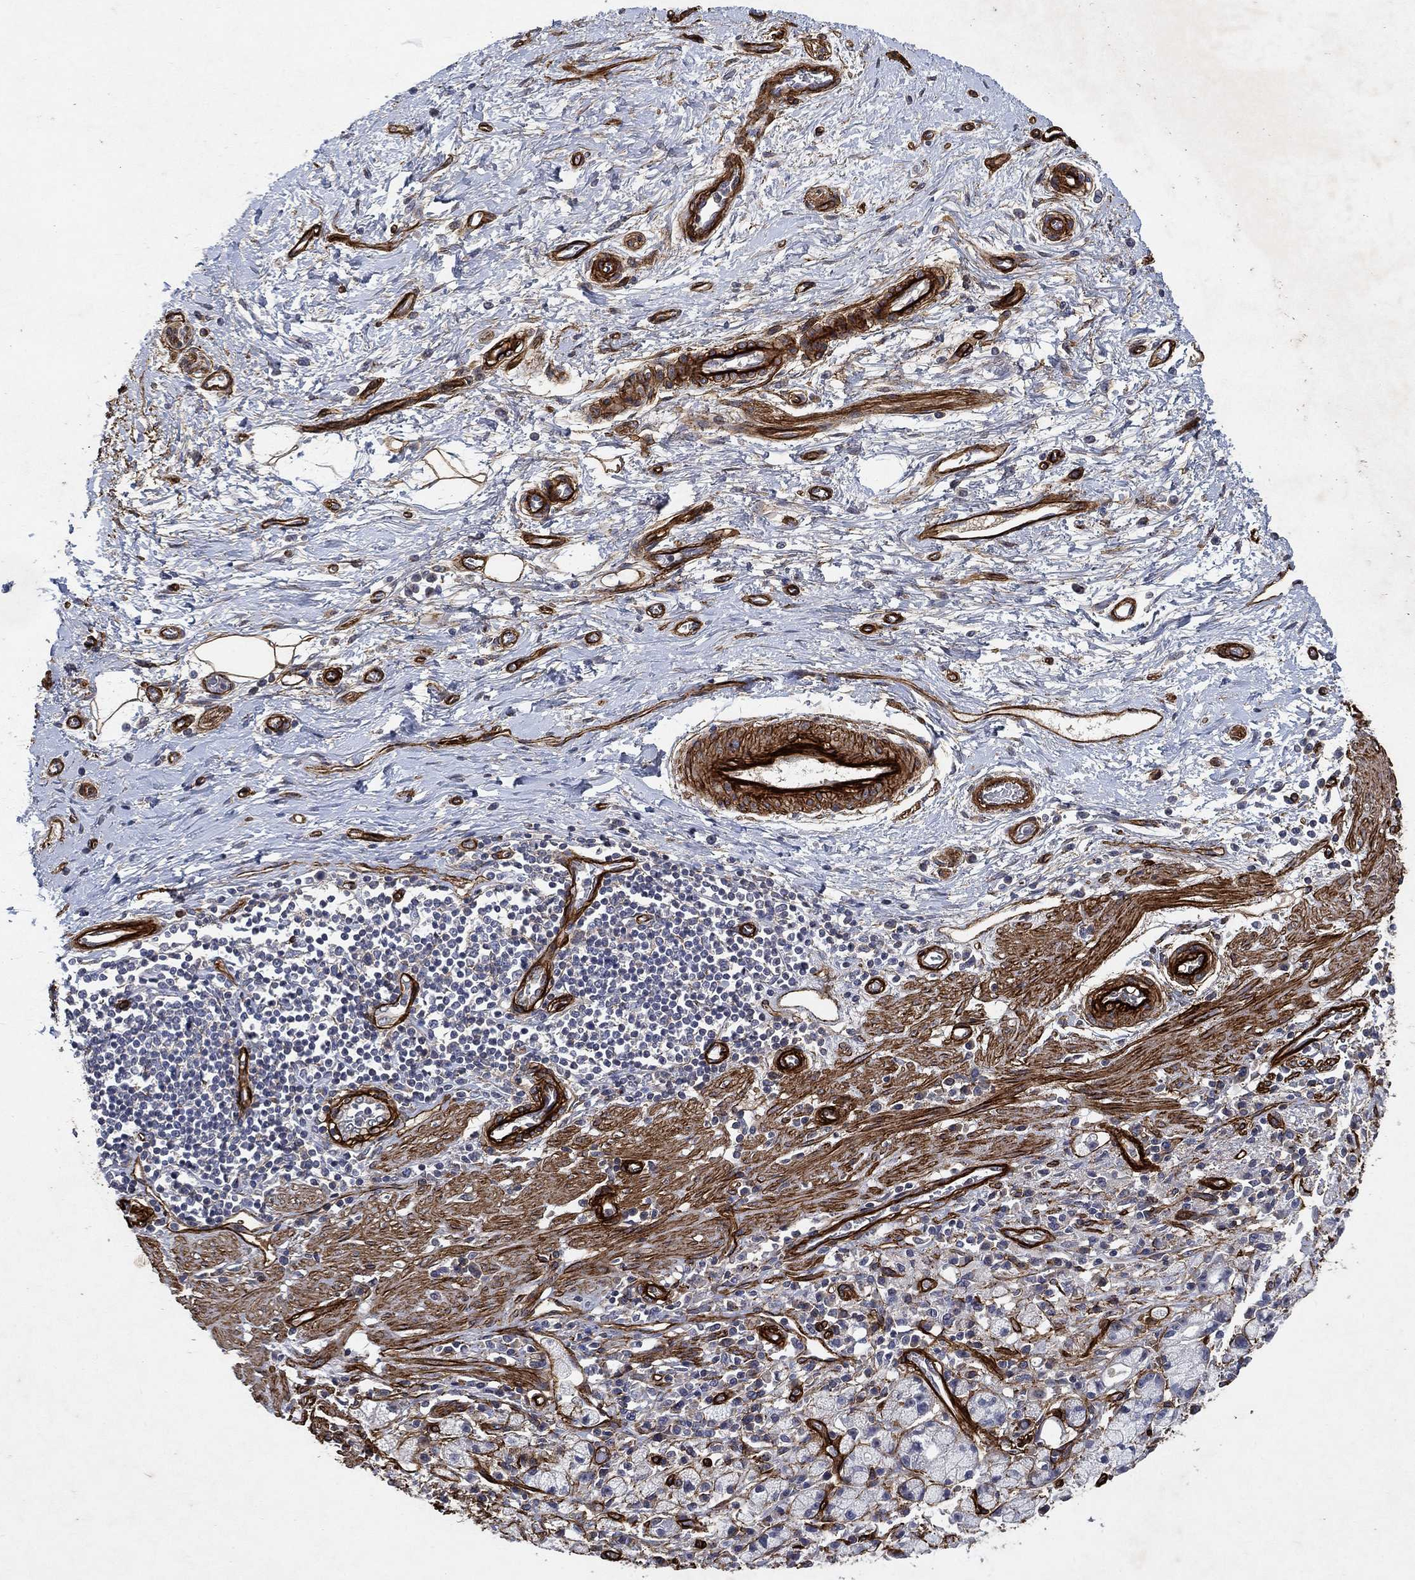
{"staining": {"intensity": "negative", "quantity": "none", "location": "none"}, "tissue": "stomach cancer", "cell_type": "Tumor cells", "image_type": "cancer", "snomed": [{"axis": "morphology", "description": "Adenocarcinoma, NOS"}, {"axis": "topography", "description": "Stomach"}], "caption": "Tumor cells show no significant positivity in stomach cancer.", "gene": "COL4A2", "patient": {"sex": "male", "age": 58}}